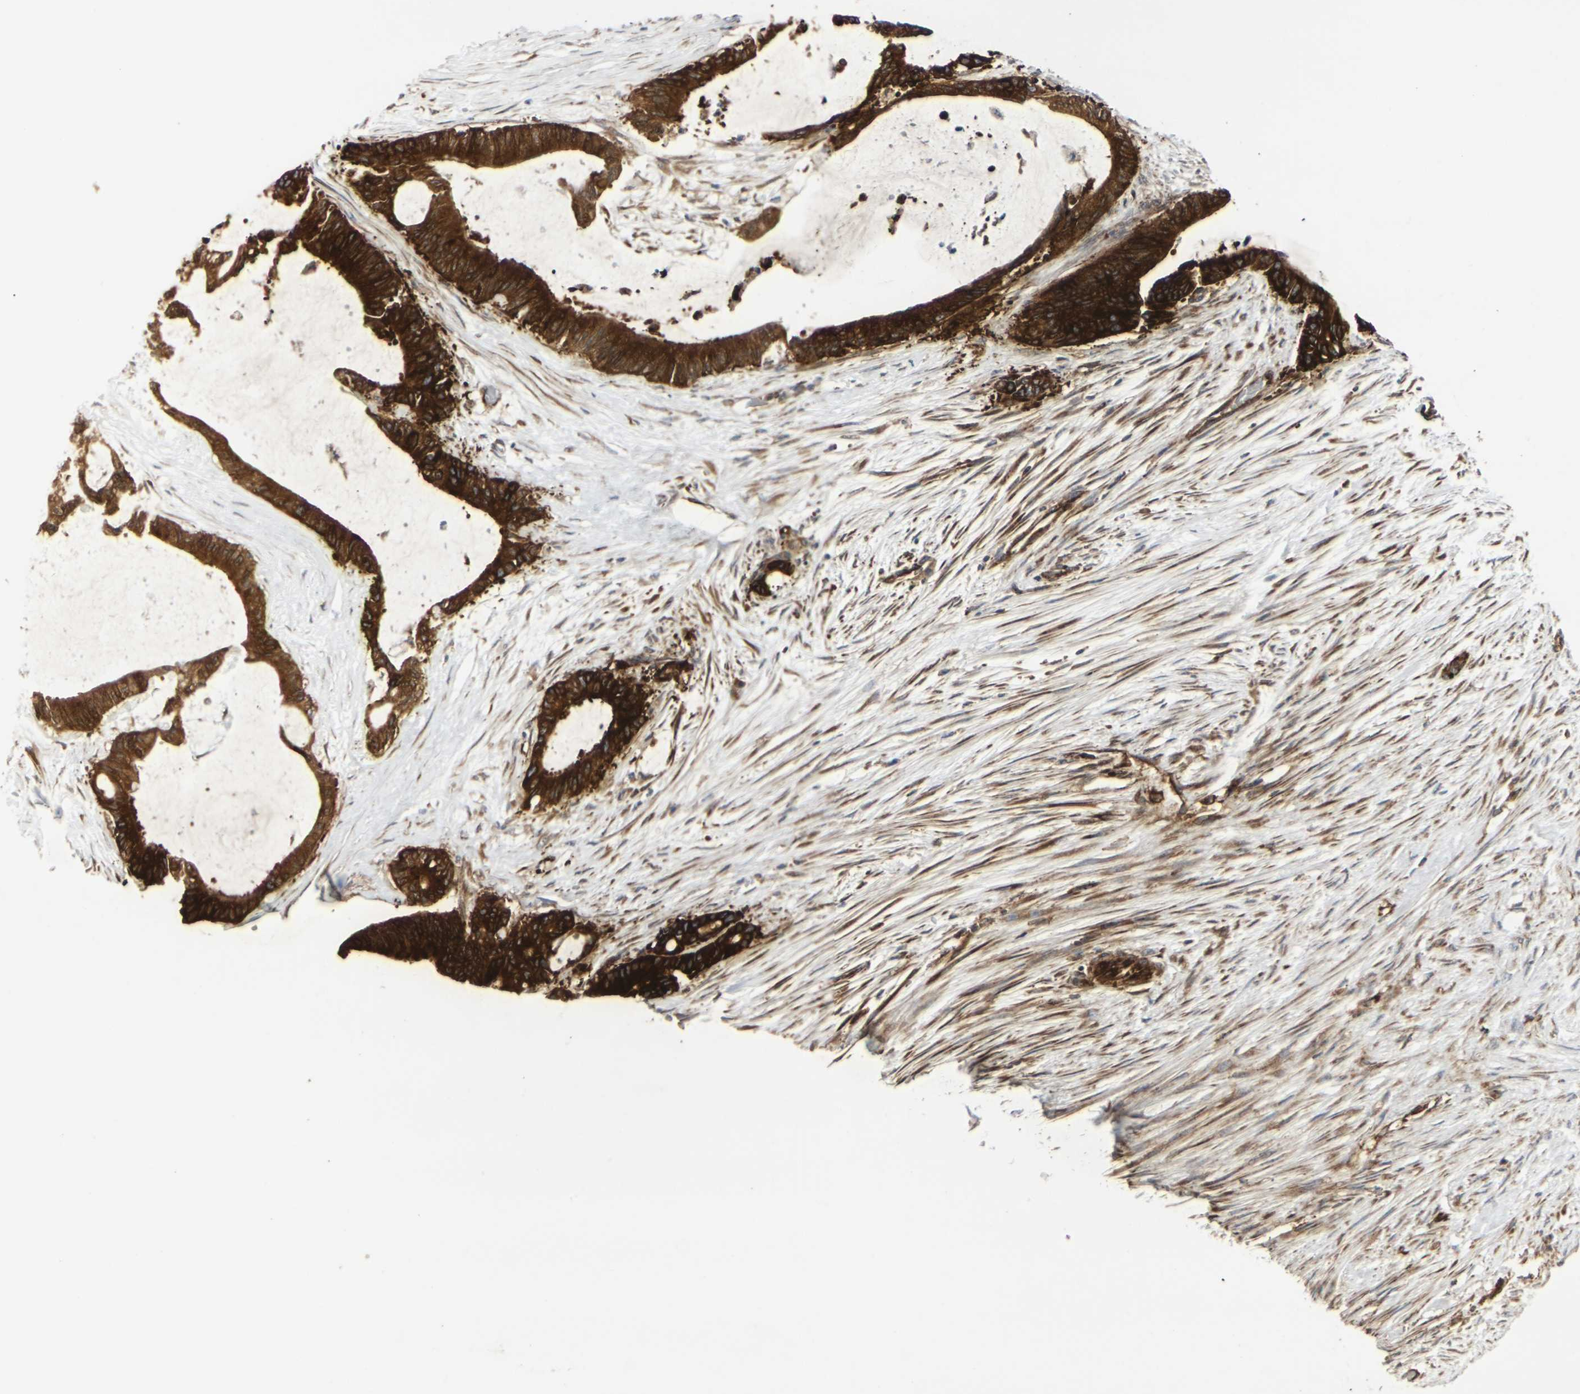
{"staining": {"intensity": "strong", "quantity": ">75%", "location": "cytoplasmic/membranous"}, "tissue": "liver cancer", "cell_type": "Tumor cells", "image_type": "cancer", "snomed": [{"axis": "morphology", "description": "Cholangiocarcinoma"}, {"axis": "topography", "description": "Liver"}], "caption": "The image shows a brown stain indicating the presence of a protein in the cytoplasmic/membranous of tumor cells in cholangiocarcinoma (liver). The protein is shown in brown color, while the nuclei are stained blue.", "gene": "MARCHF2", "patient": {"sex": "female", "age": 73}}